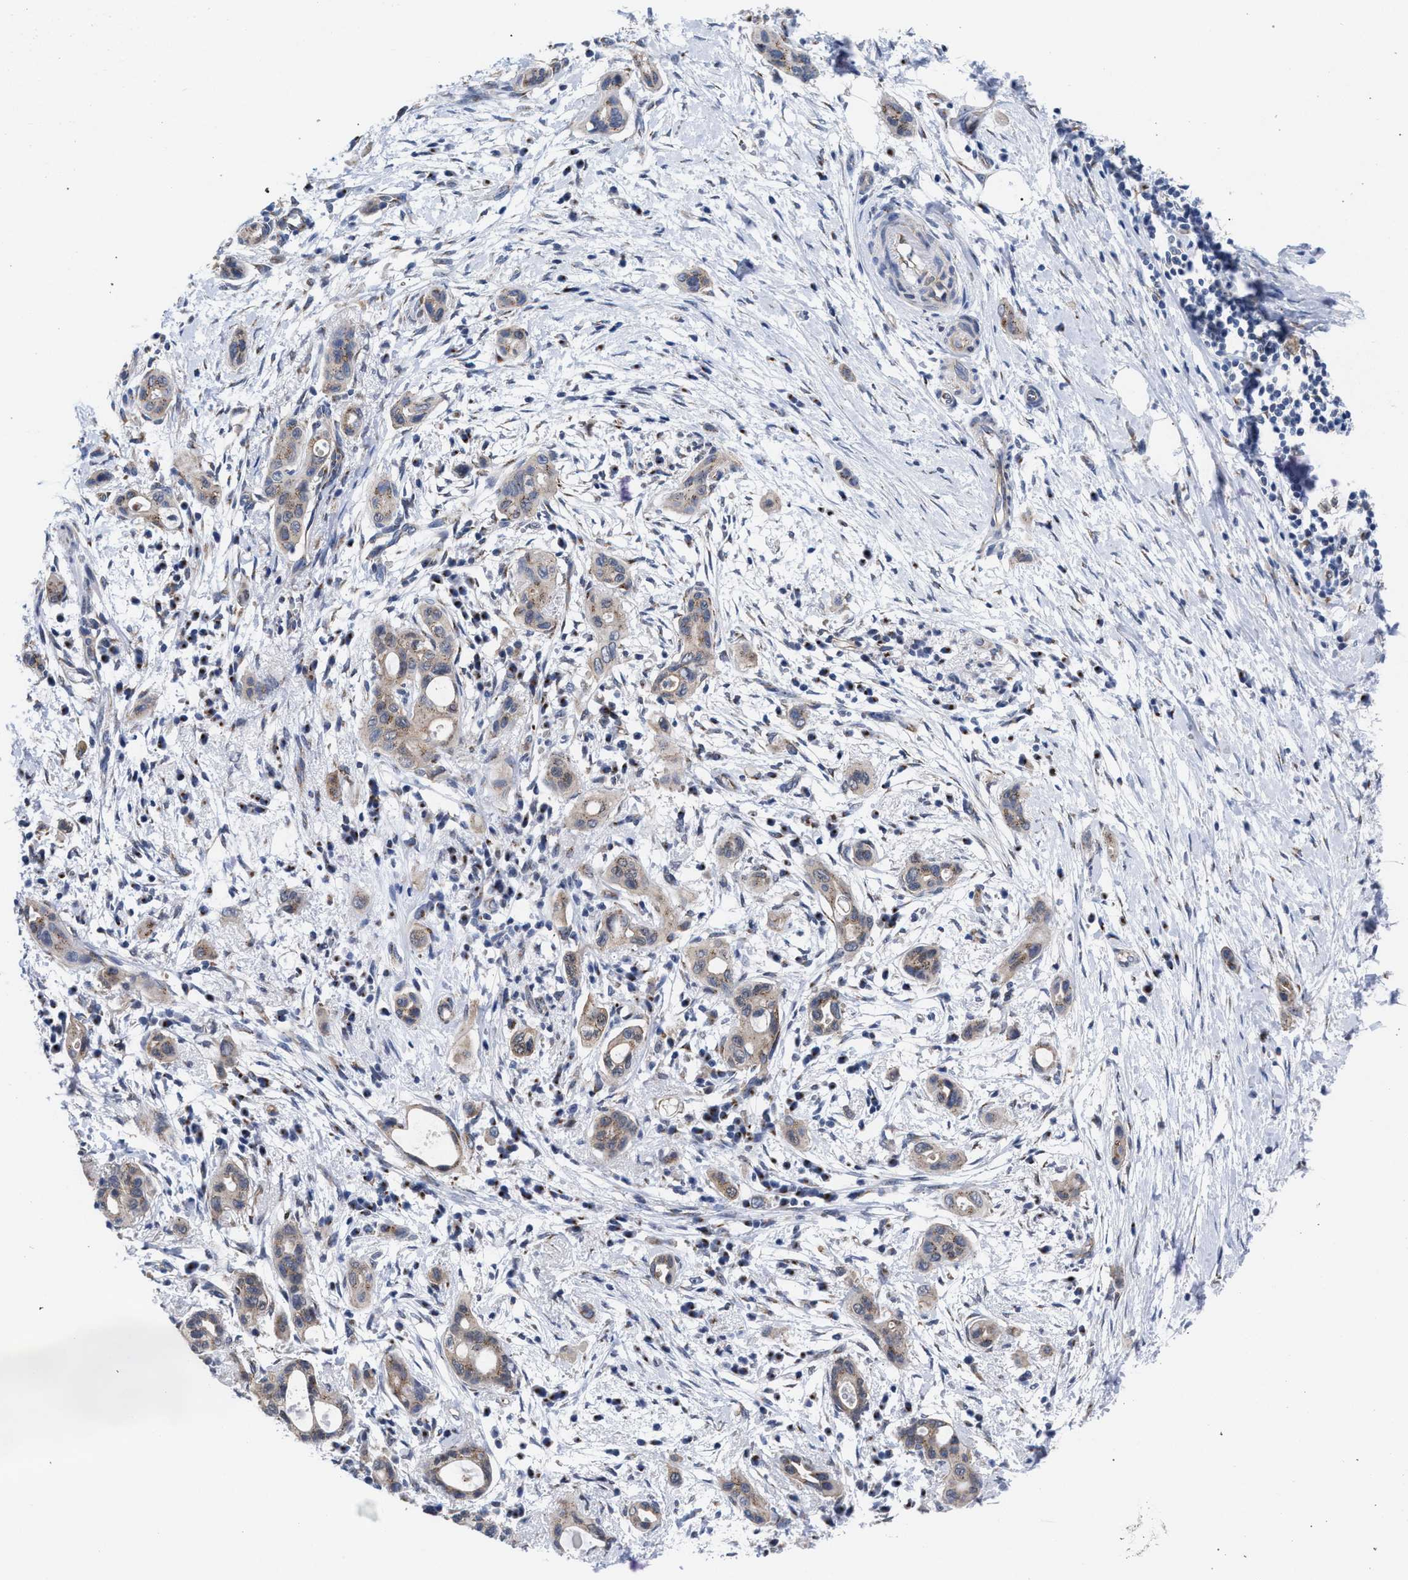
{"staining": {"intensity": "weak", "quantity": "25%-75%", "location": "cytoplasmic/membranous"}, "tissue": "pancreatic cancer", "cell_type": "Tumor cells", "image_type": "cancer", "snomed": [{"axis": "morphology", "description": "Adenocarcinoma, NOS"}, {"axis": "topography", "description": "Pancreas"}], "caption": "Immunohistochemical staining of pancreatic adenocarcinoma exhibits low levels of weak cytoplasmic/membranous protein positivity in approximately 25%-75% of tumor cells.", "gene": "GOLGA2", "patient": {"sex": "male", "age": 59}}